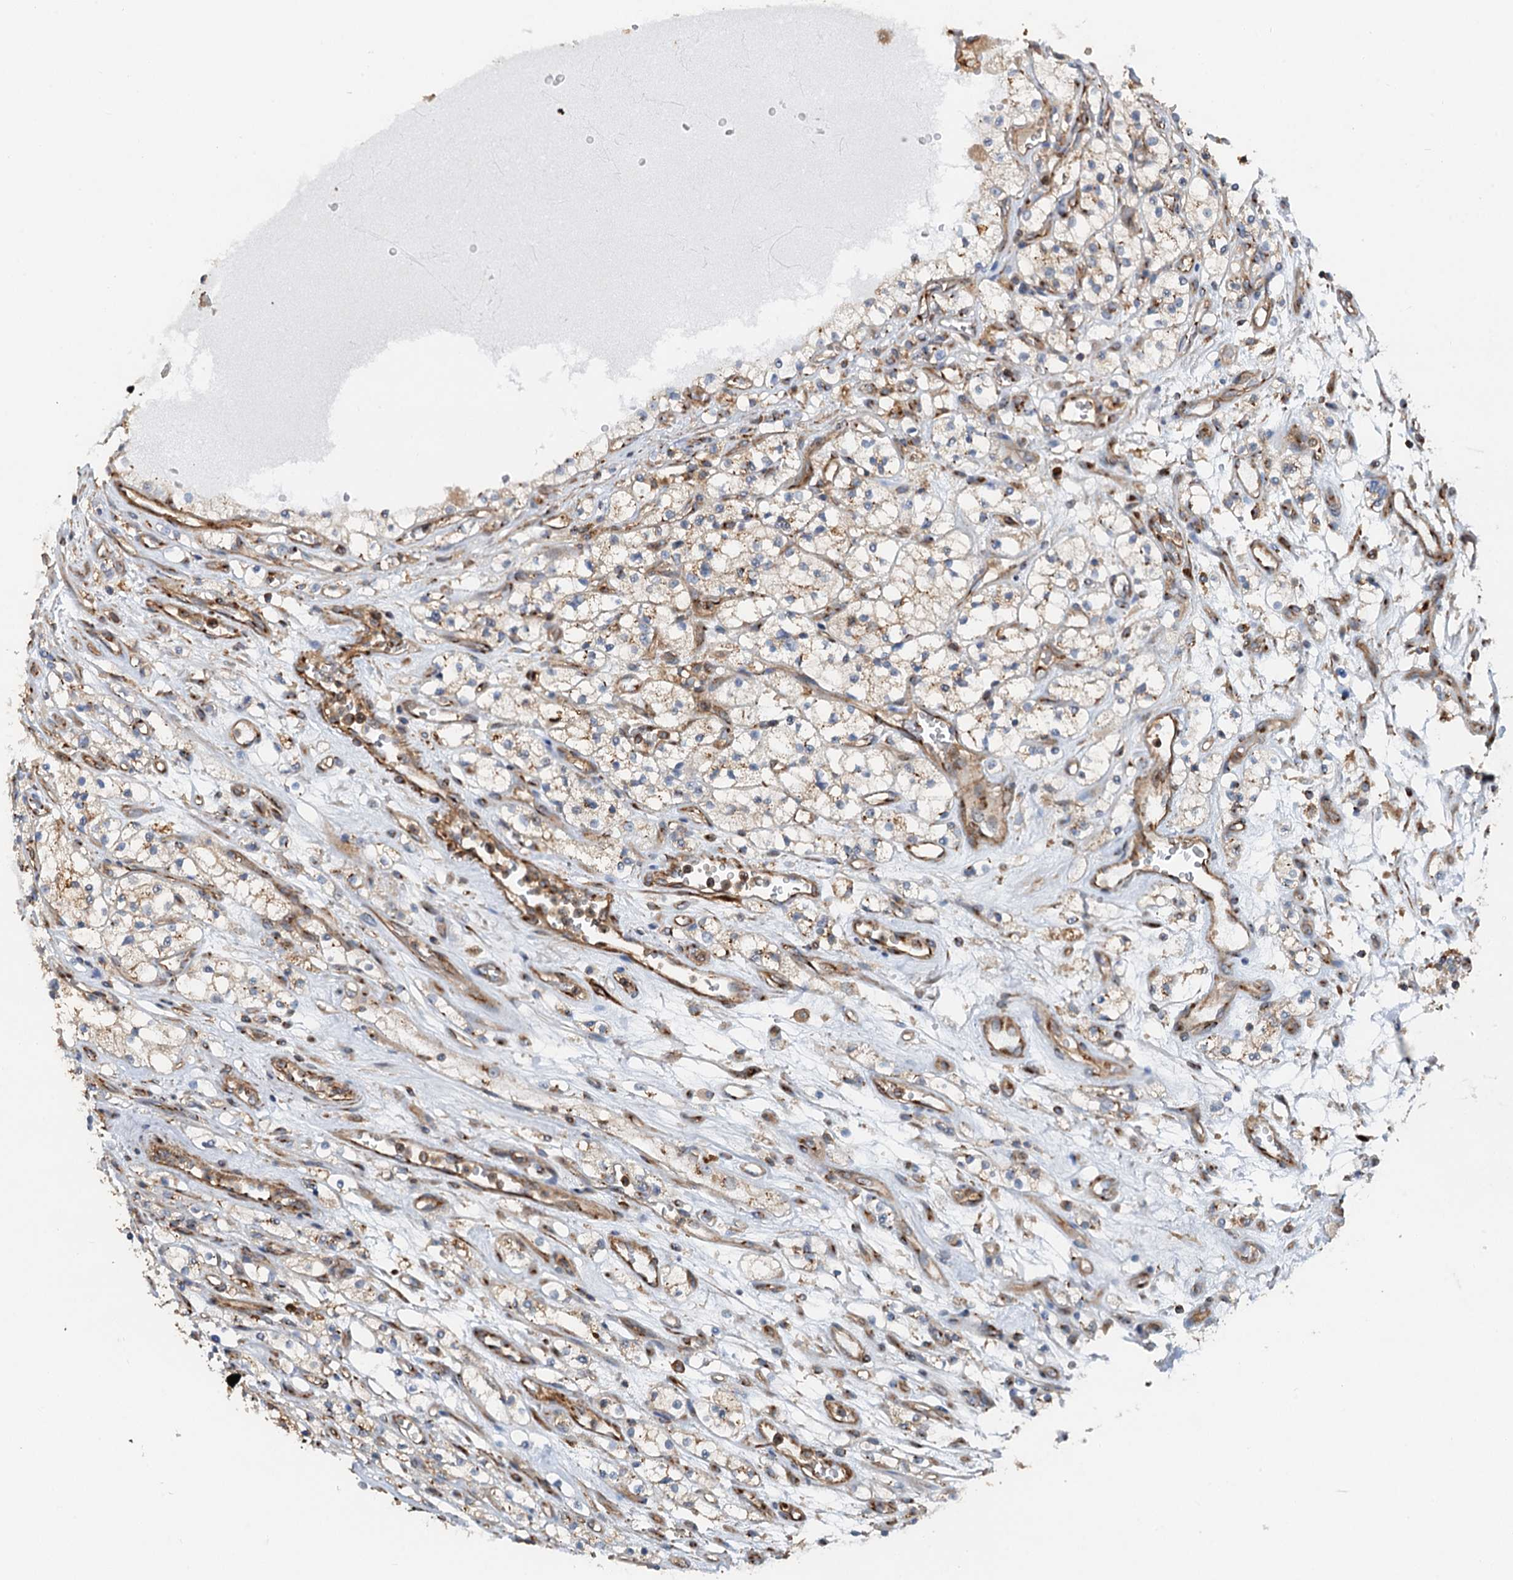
{"staining": {"intensity": "negative", "quantity": "none", "location": "none"}, "tissue": "renal cancer", "cell_type": "Tumor cells", "image_type": "cancer", "snomed": [{"axis": "morphology", "description": "Adenocarcinoma, NOS"}, {"axis": "topography", "description": "Kidney"}], "caption": "Immunohistochemistry (IHC) histopathology image of human renal adenocarcinoma stained for a protein (brown), which shows no positivity in tumor cells.", "gene": "ANKRD26", "patient": {"sex": "female", "age": 69}}